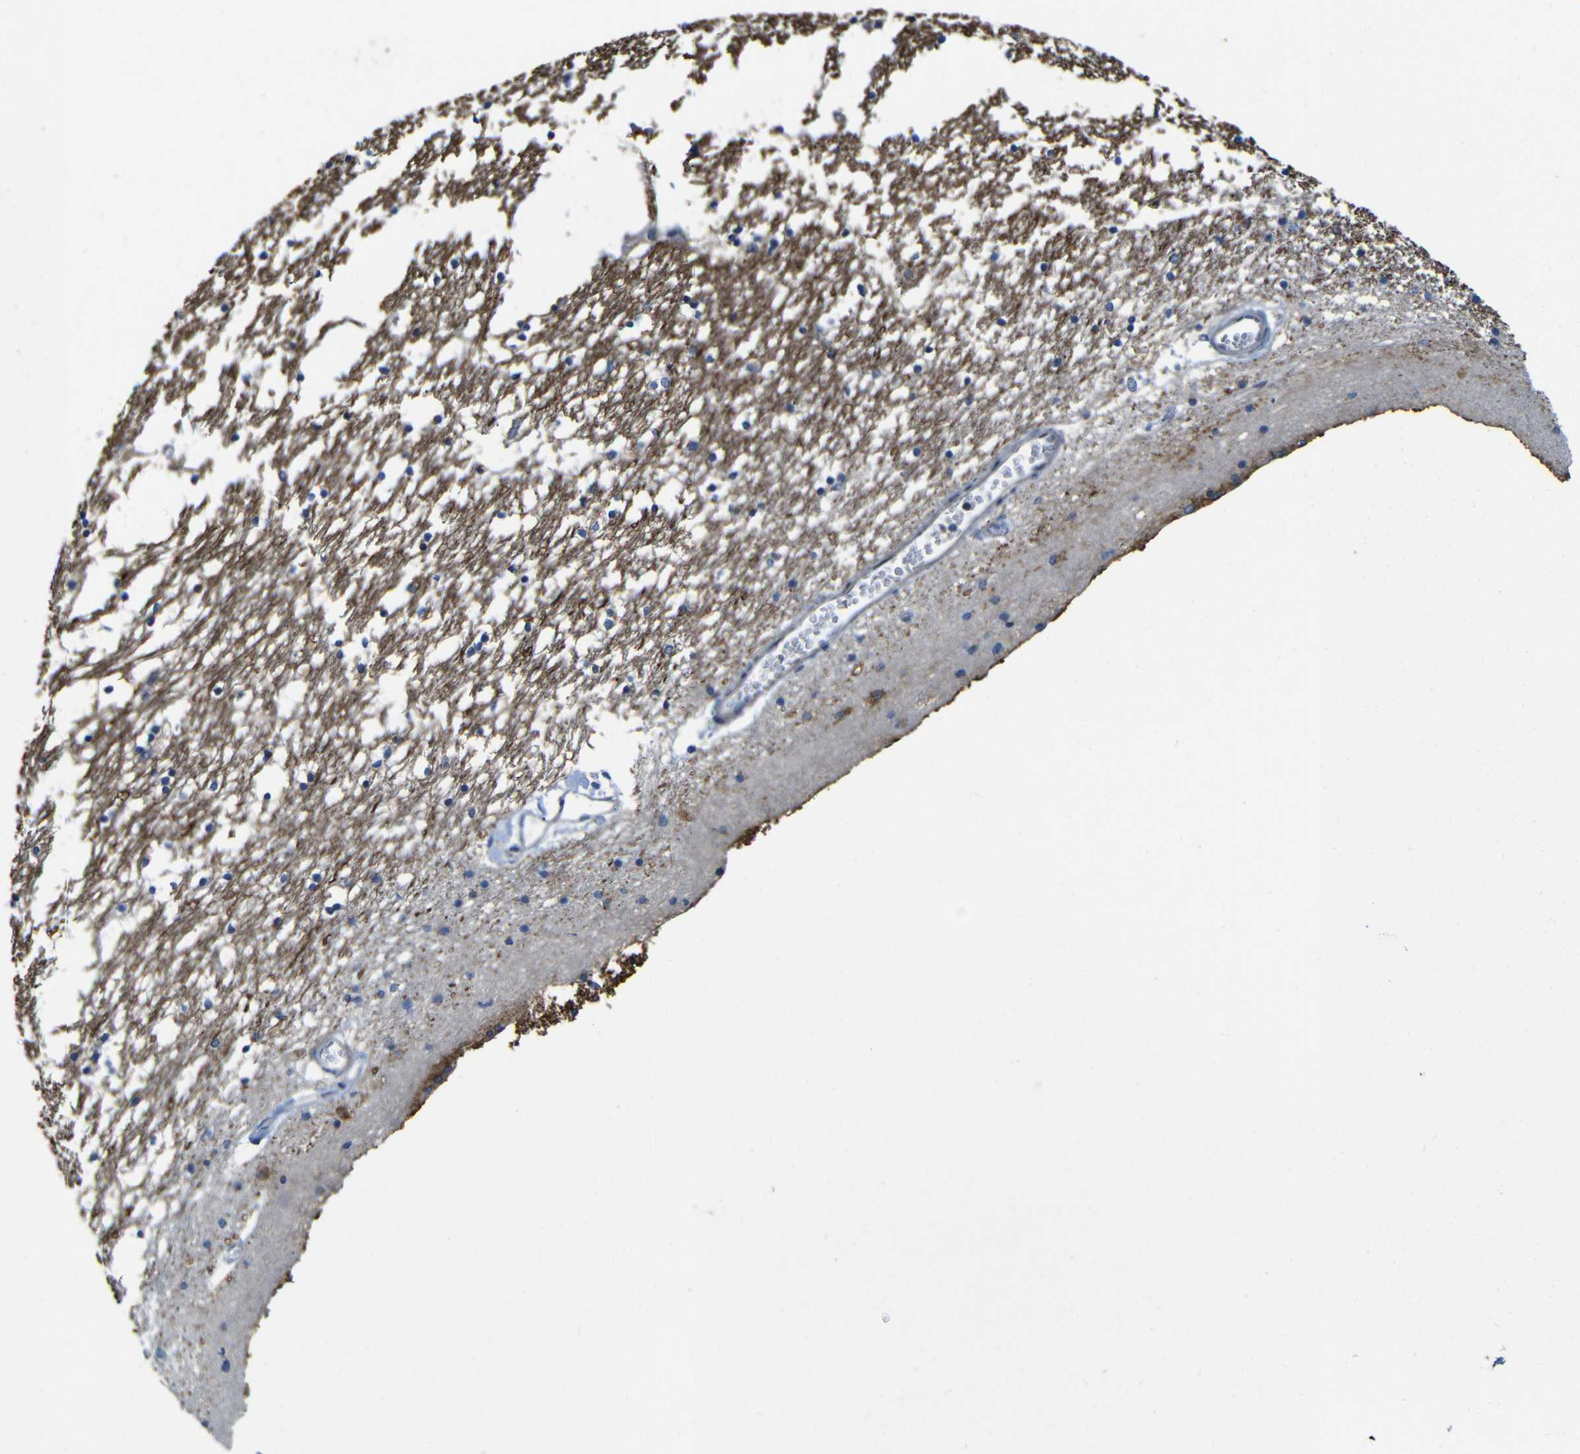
{"staining": {"intensity": "weak", "quantity": "<25%", "location": "cytoplasmic/membranous"}, "tissue": "caudate", "cell_type": "Glial cells", "image_type": "normal", "snomed": [{"axis": "morphology", "description": "Normal tissue, NOS"}, {"axis": "topography", "description": "Lateral ventricle wall"}], "caption": "This histopathology image is of benign caudate stained with IHC to label a protein in brown with the nuclei are counter-stained blue. There is no expression in glial cells. (IHC, brightfield microscopy, high magnification).", "gene": "ZNF90", "patient": {"sex": "male", "age": 45}}